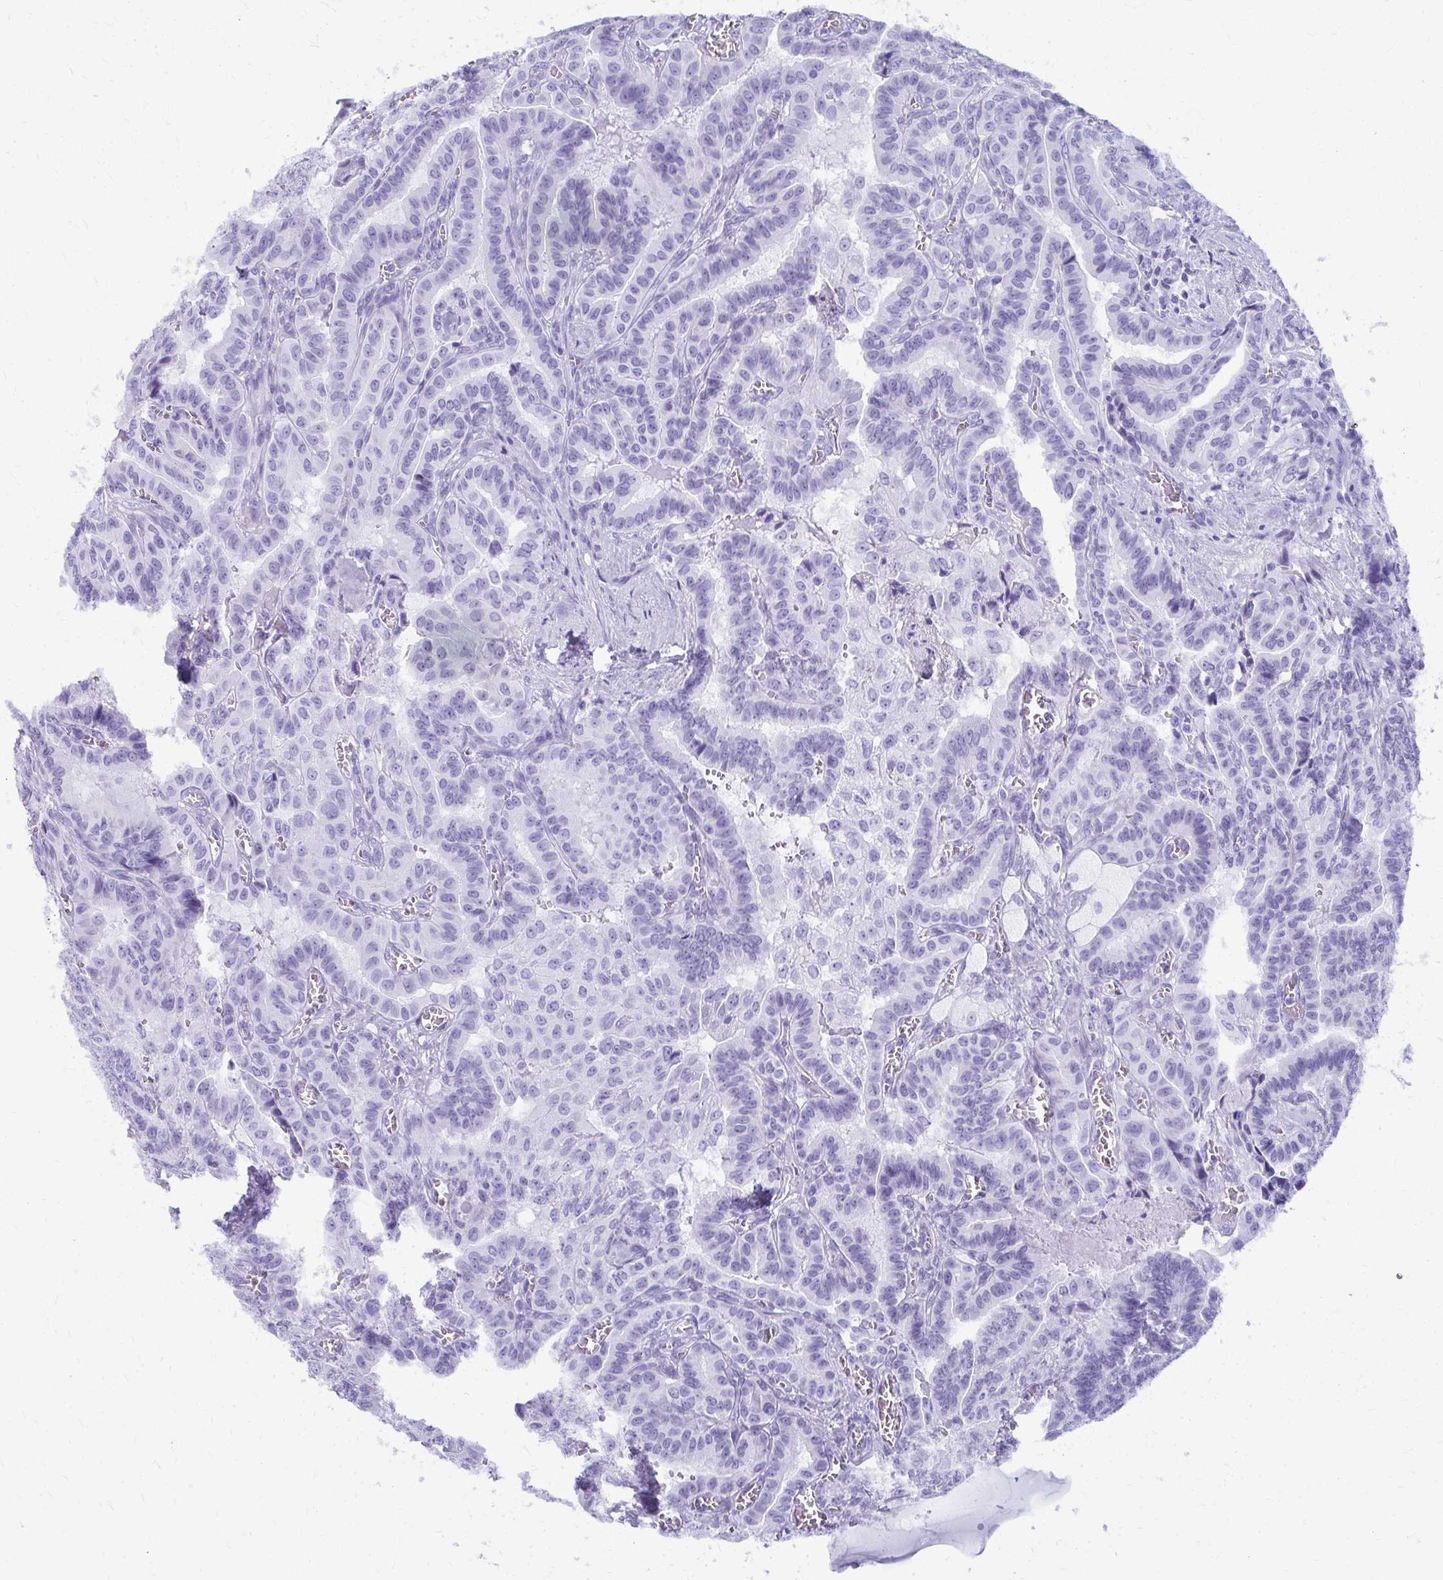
{"staining": {"intensity": "negative", "quantity": "none", "location": "none"}, "tissue": "thyroid cancer", "cell_type": "Tumor cells", "image_type": "cancer", "snomed": [{"axis": "morphology", "description": "Papillary adenocarcinoma, NOS"}, {"axis": "morphology", "description": "Papillary adenoma metastatic"}, {"axis": "topography", "description": "Thyroid gland"}], "caption": "Micrograph shows no significant protein staining in tumor cells of thyroid cancer (papillary adenocarcinoma).", "gene": "MAF1", "patient": {"sex": "male", "age": 87}}